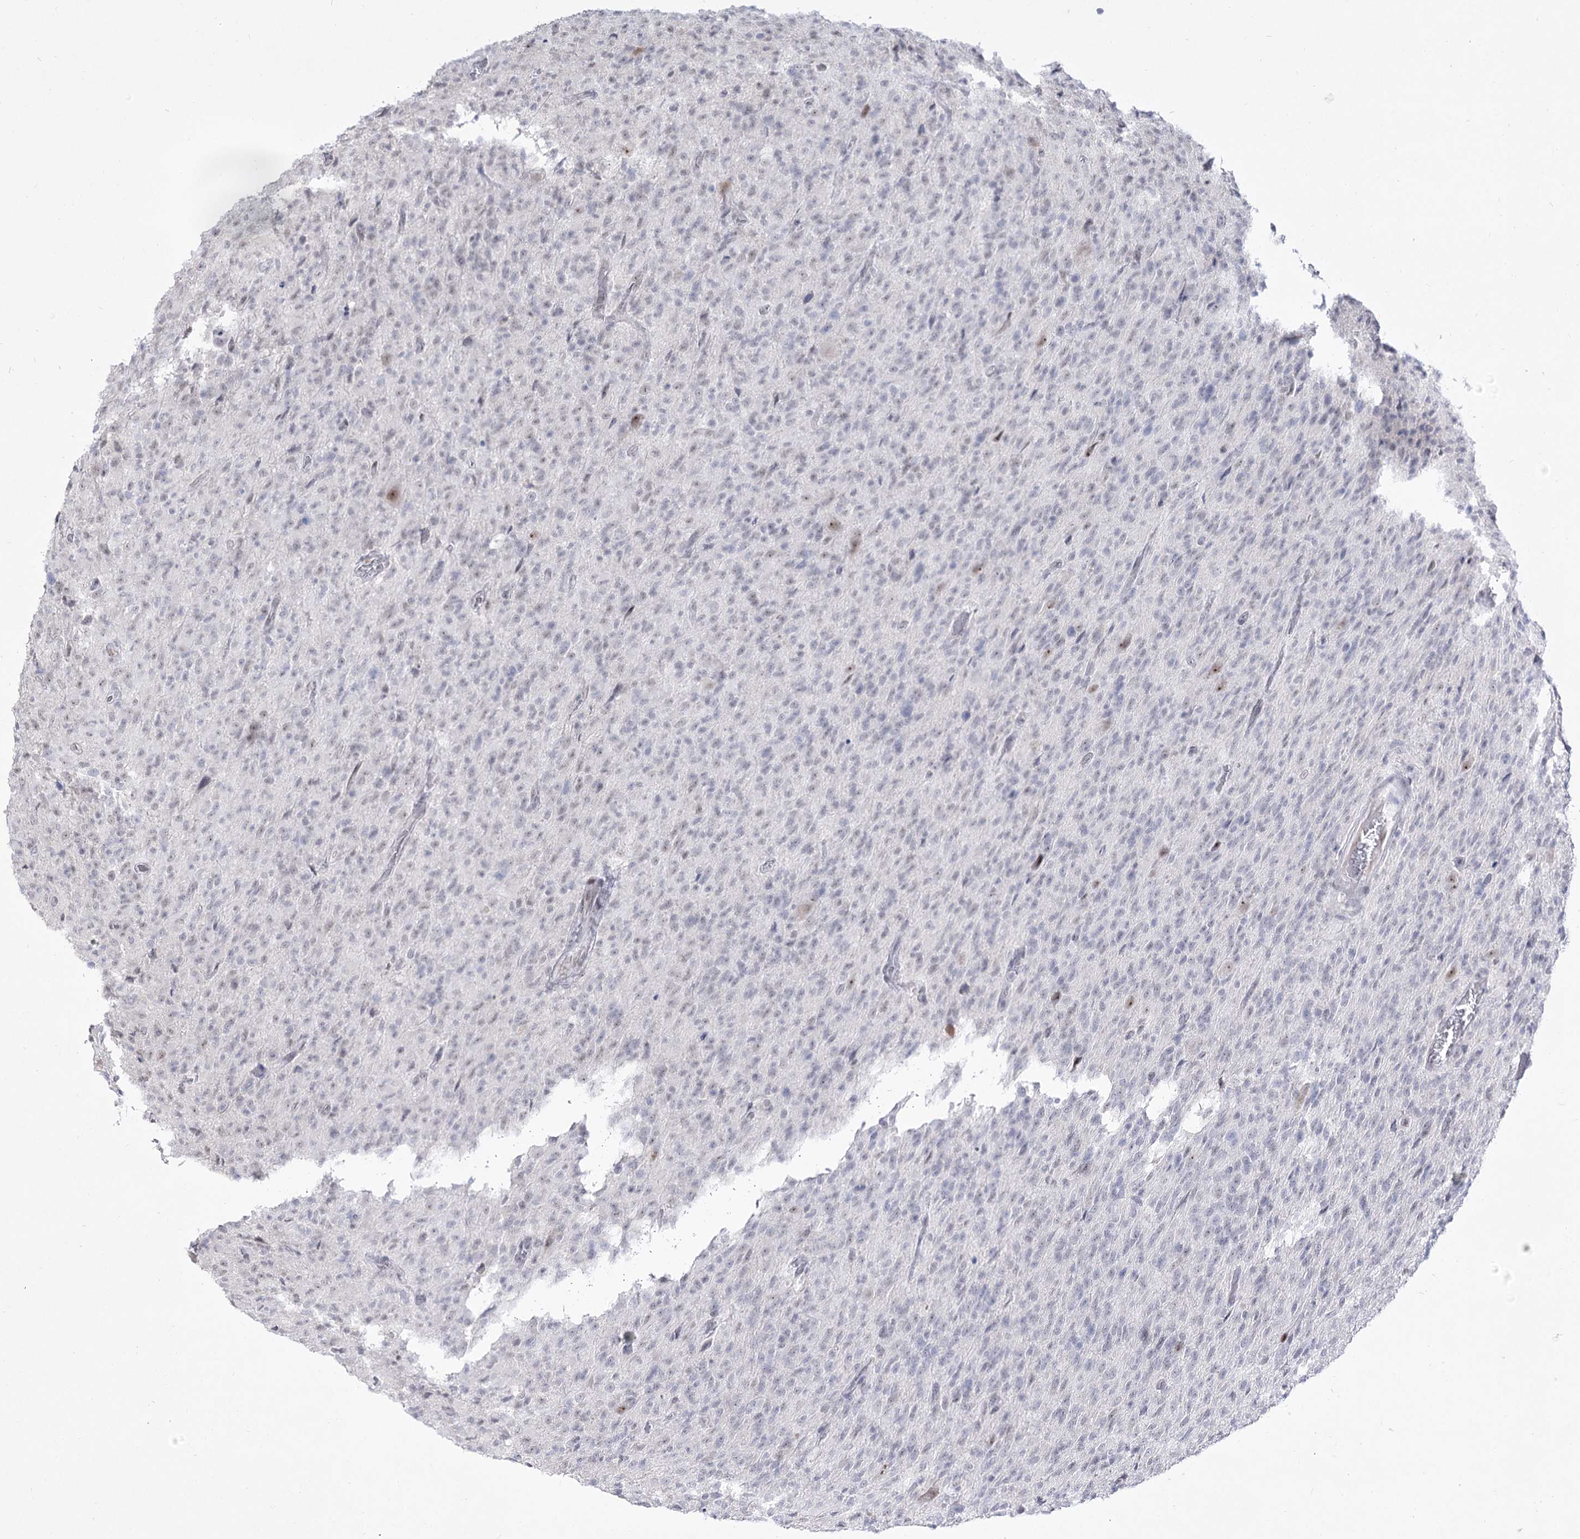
{"staining": {"intensity": "negative", "quantity": "none", "location": "none"}, "tissue": "glioma", "cell_type": "Tumor cells", "image_type": "cancer", "snomed": [{"axis": "morphology", "description": "Glioma, malignant, High grade"}, {"axis": "topography", "description": "Brain"}], "caption": "The micrograph displays no staining of tumor cells in glioma. Nuclei are stained in blue.", "gene": "DDX50", "patient": {"sex": "female", "age": 57}}